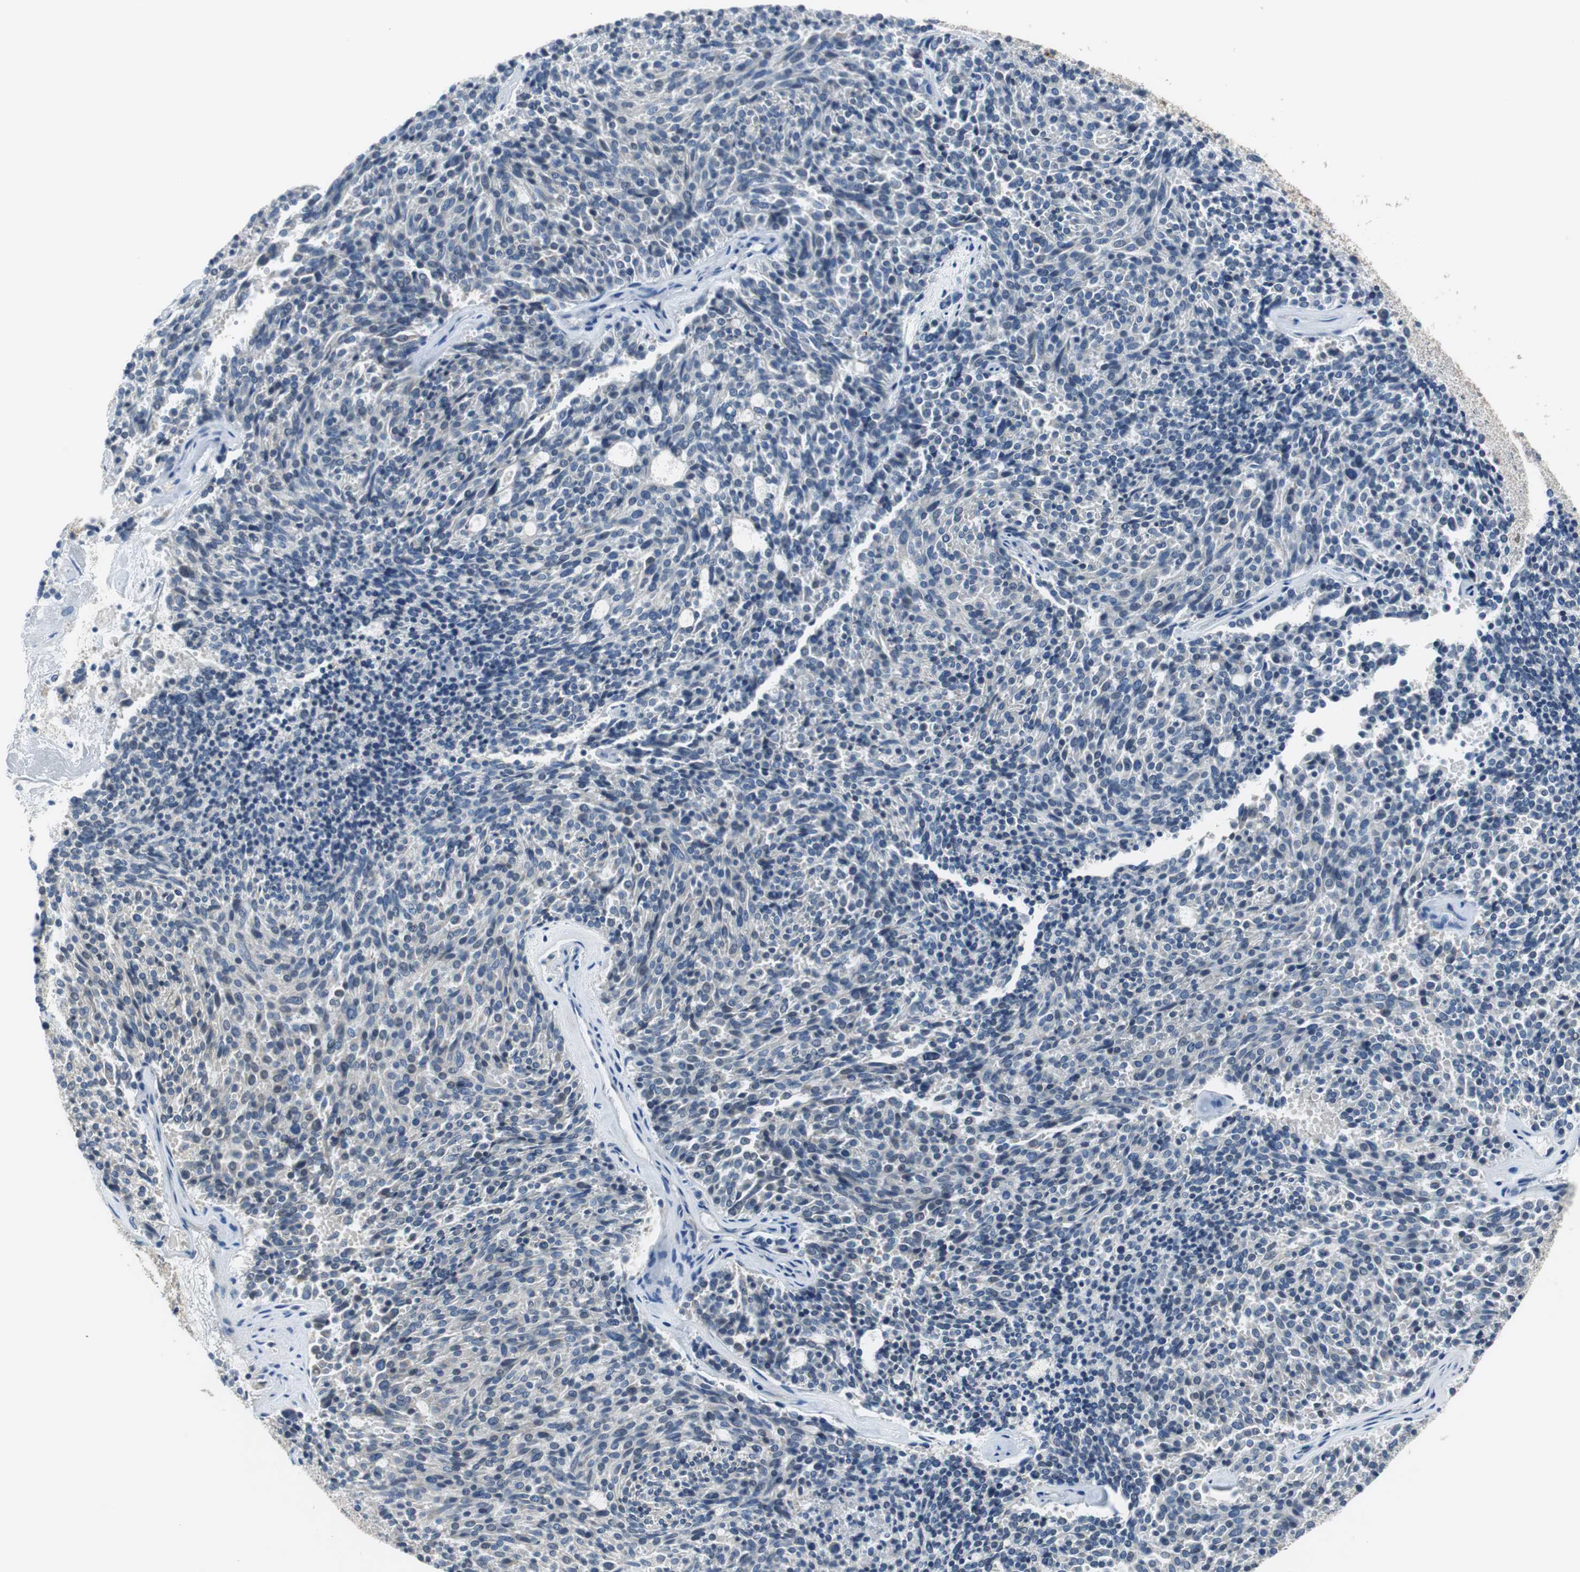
{"staining": {"intensity": "negative", "quantity": "none", "location": "none"}, "tissue": "carcinoid", "cell_type": "Tumor cells", "image_type": "cancer", "snomed": [{"axis": "morphology", "description": "Carcinoid, malignant, NOS"}, {"axis": "topography", "description": "Pancreas"}], "caption": "There is no significant positivity in tumor cells of carcinoid.", "gene": "FADS2", "patient": {"sex": "female", "age": 54}}